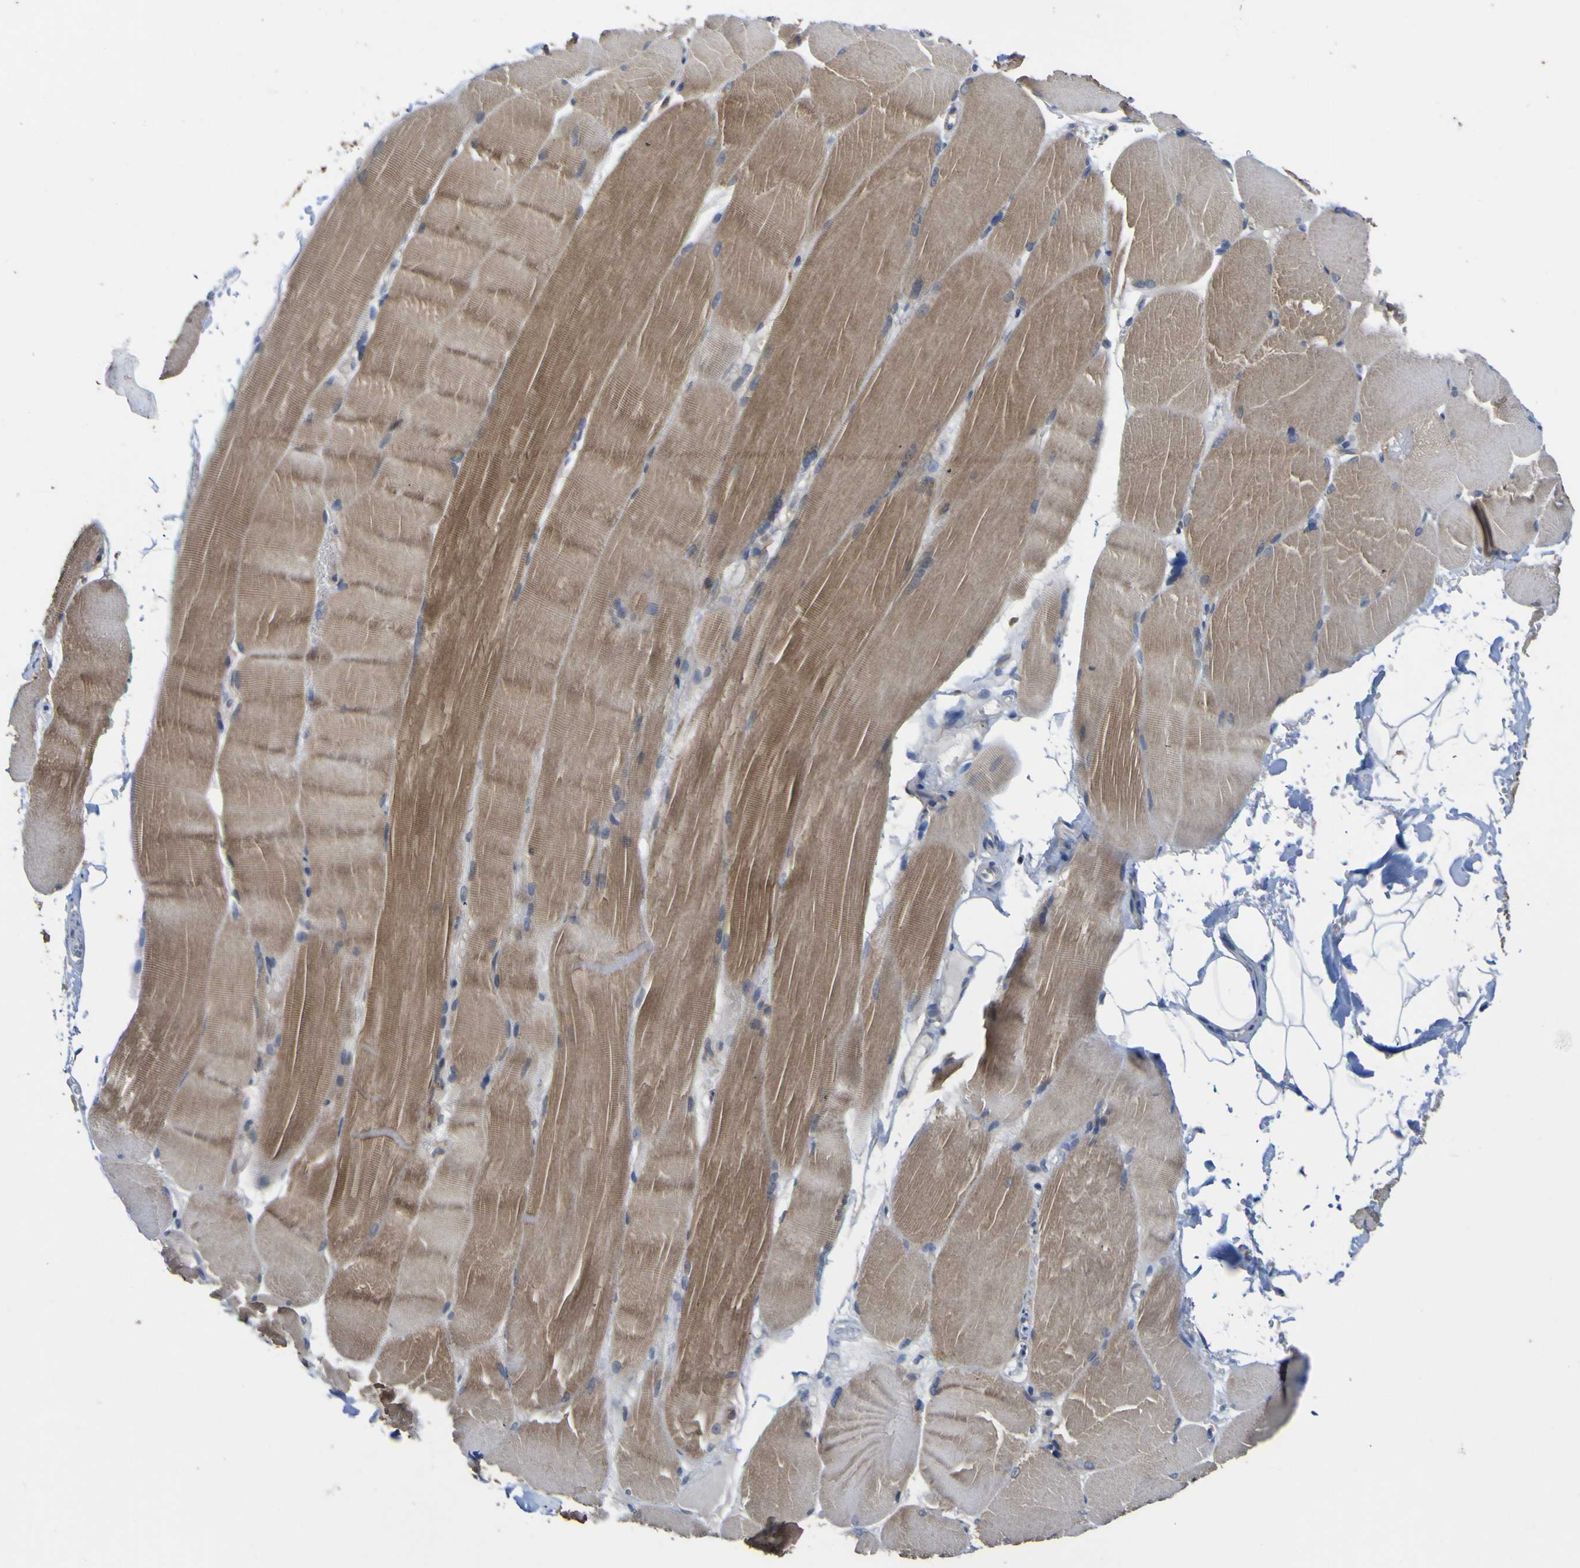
{"staining": {"intensity": "moderate", "quantity": ">75%", "location": "cytoplasmic/membranous"}, "tissue": "skeletal muscle", "cell_type": "Myocytes", "image_type": "normal", "snomed": [{"axis": "morphology", "description": "Normal tissue, NOS"}, {"axis": "topography", "description": "Skin"}, {"axis": "topography", "description": "Skeletal muscle"}], "caption": "The immunohistochemical stain labels moderate cytoplasmic/membranous expression in myocytes of unremarkable skeletal muscle. (Stains: DAB (3,3'-diaminobenzidine) in brown, nuclei in blue, Microscopy: brightfield microscopy at high magnification).", "gene": "TNFRSF11A", "patient": {"sex": "male", "age": 83}}